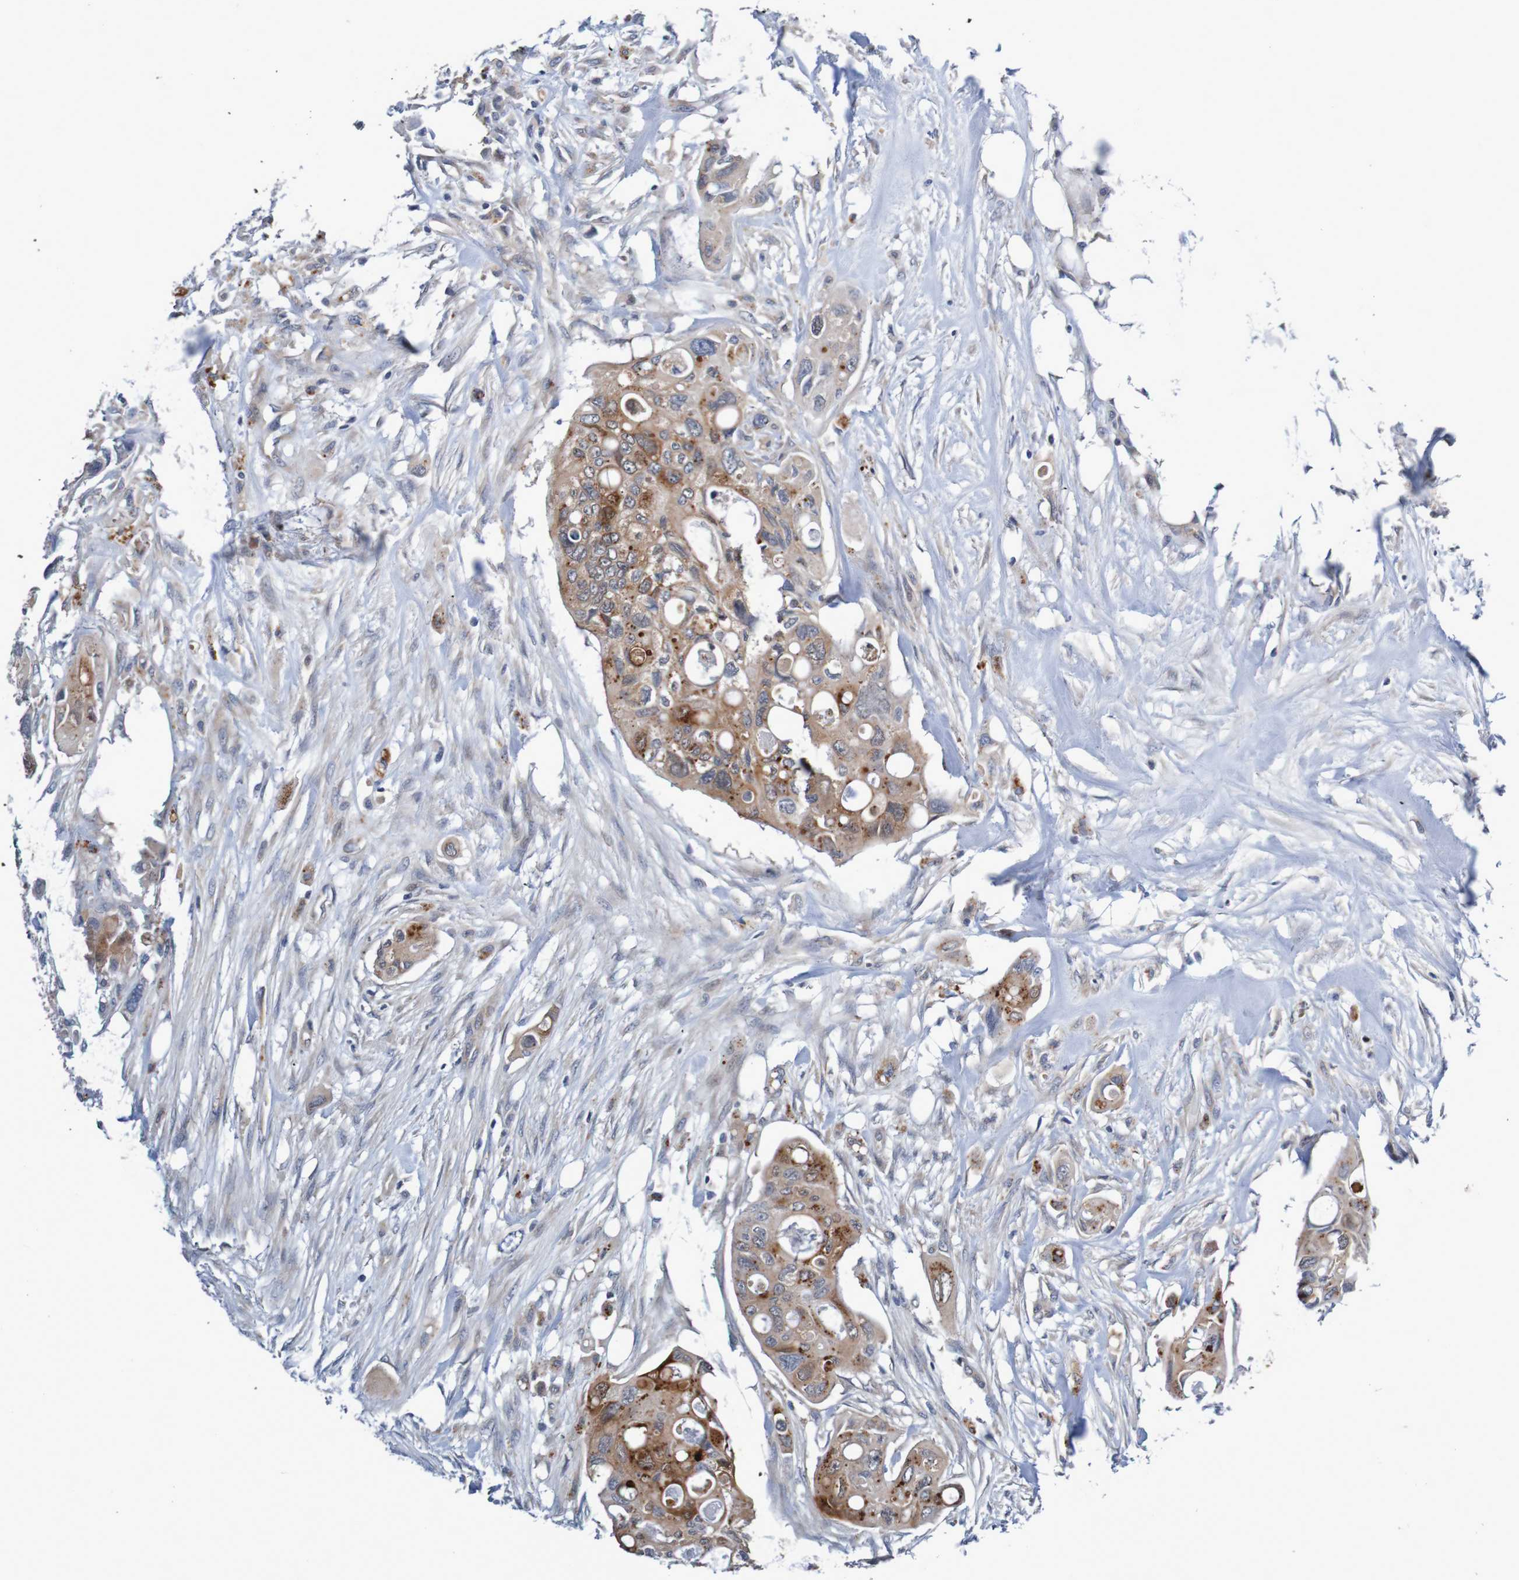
{"staining": {"intensity": "moderate", "quantity": ">75%", "location": "cytoplasmic/membranous"}, "tissue": "colorectal cancer", "cell_type": "Tumor cells", "image_type": "cancer", "snomed": [{"axis": "morphology", "description": "Adenocarcinoma, NOS"}, {"axis": "topography", "description": "Colon"}], "caption": "High-power microscopy captured an immunohistochemistry histopathology image of colorectal adenocarcinoma, revealing moderate cytoplasmic/membranous staining in approximately >75% of tumor cells.", "gene": "CPED1", "patient": {"sex": "female", "age": 57}}